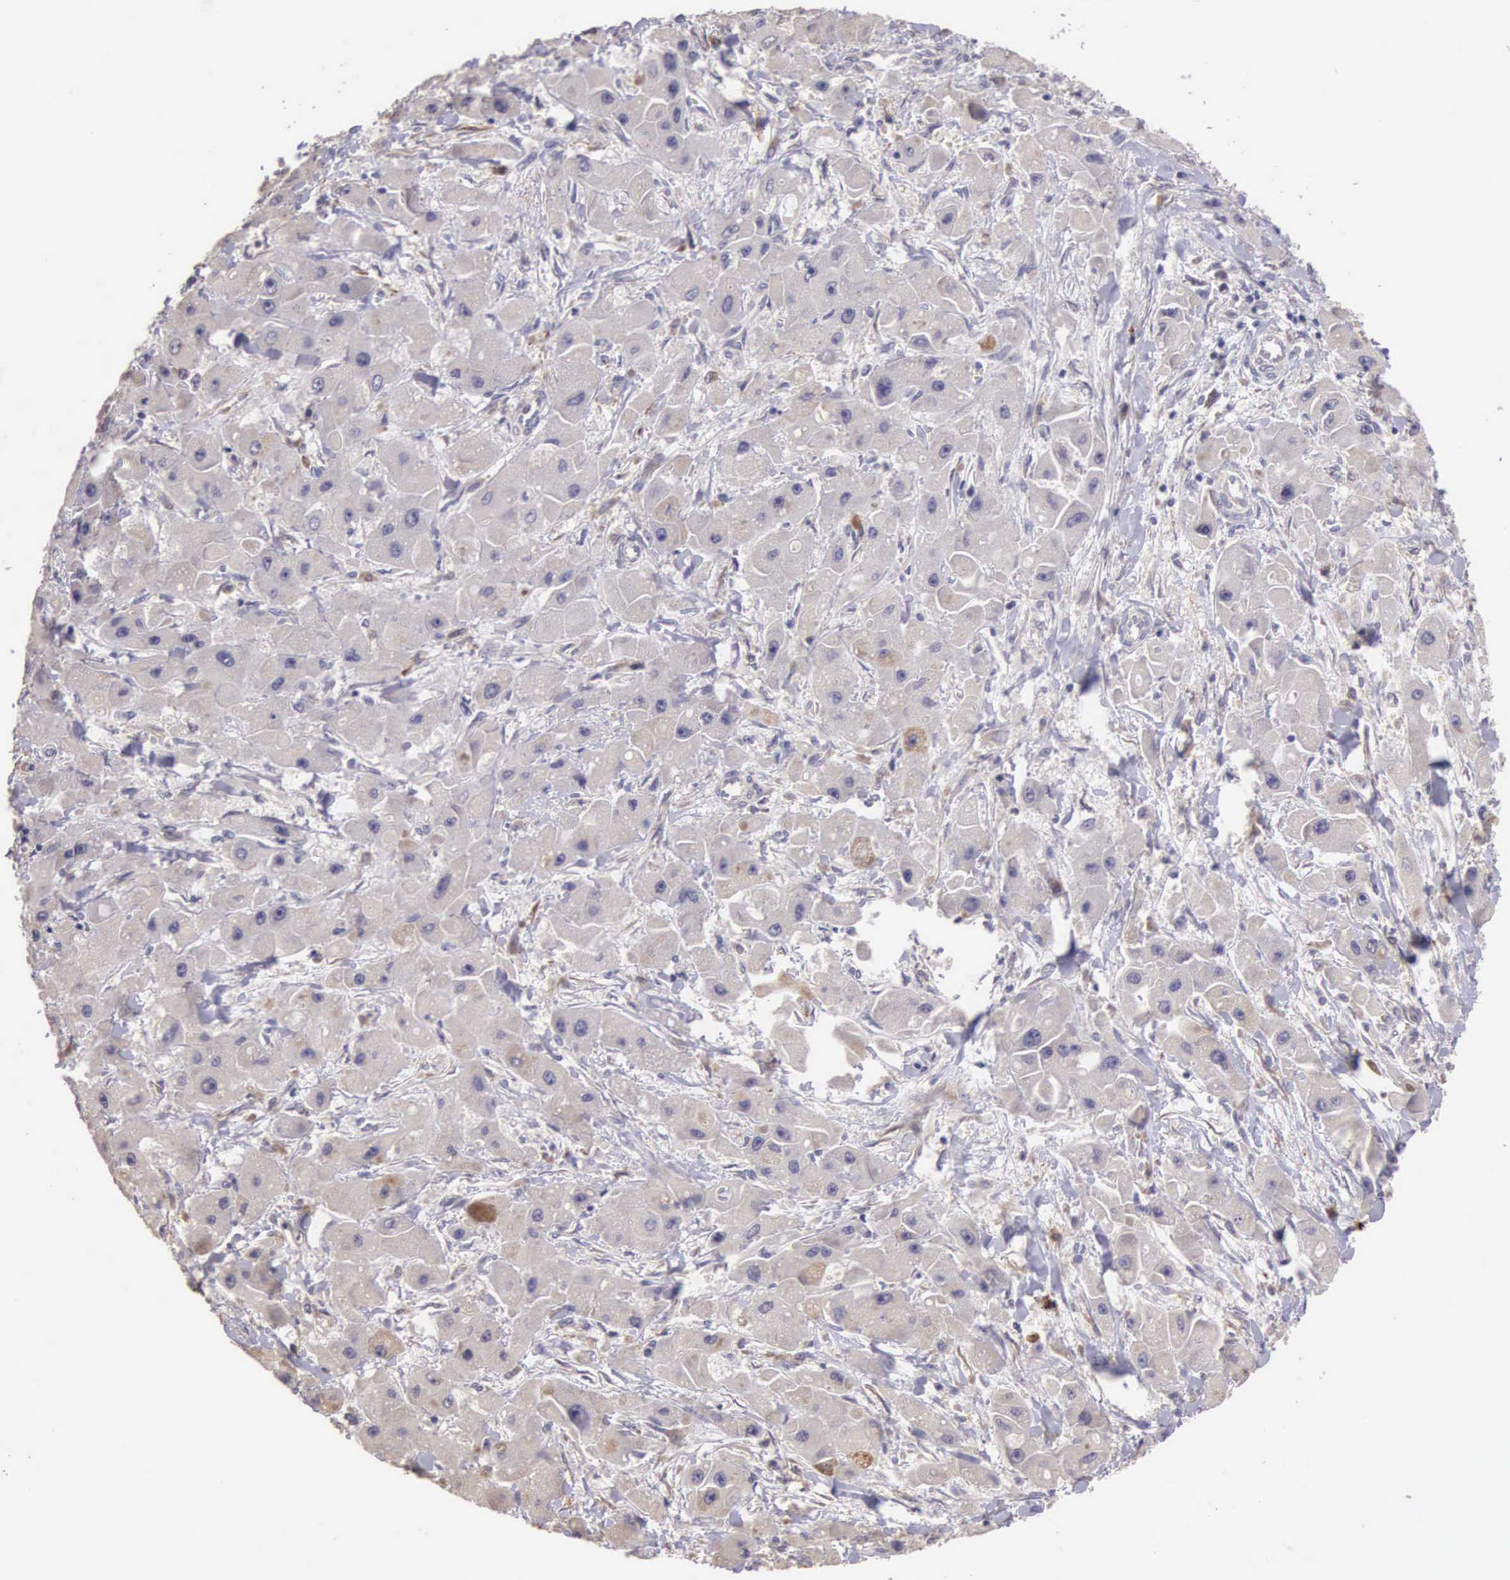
{"staining": {"intensity": "weak", "quantity": "<25%", "location": "cytoplasmic/membranous"}, "tissue": "liver cancer", "cell_type": "Tumor cells", "image_type": "cancer", "snomed": [{"axis": "morphology", "description": "Carcinoma, Hepatocellular, NOS"}, {"axis": "topography", "description": "Liver"}], "caption": "High magnification brightfield microscopy of liver hepatocellular carcinoma stained with DAB (3,3'-diaminobenzidine) (brown) and counterstained with hematoxylin (blue): tumor cells show no significant expression.", "gene": "CDC45", "patient": {"sex": "male", "age": 24}}